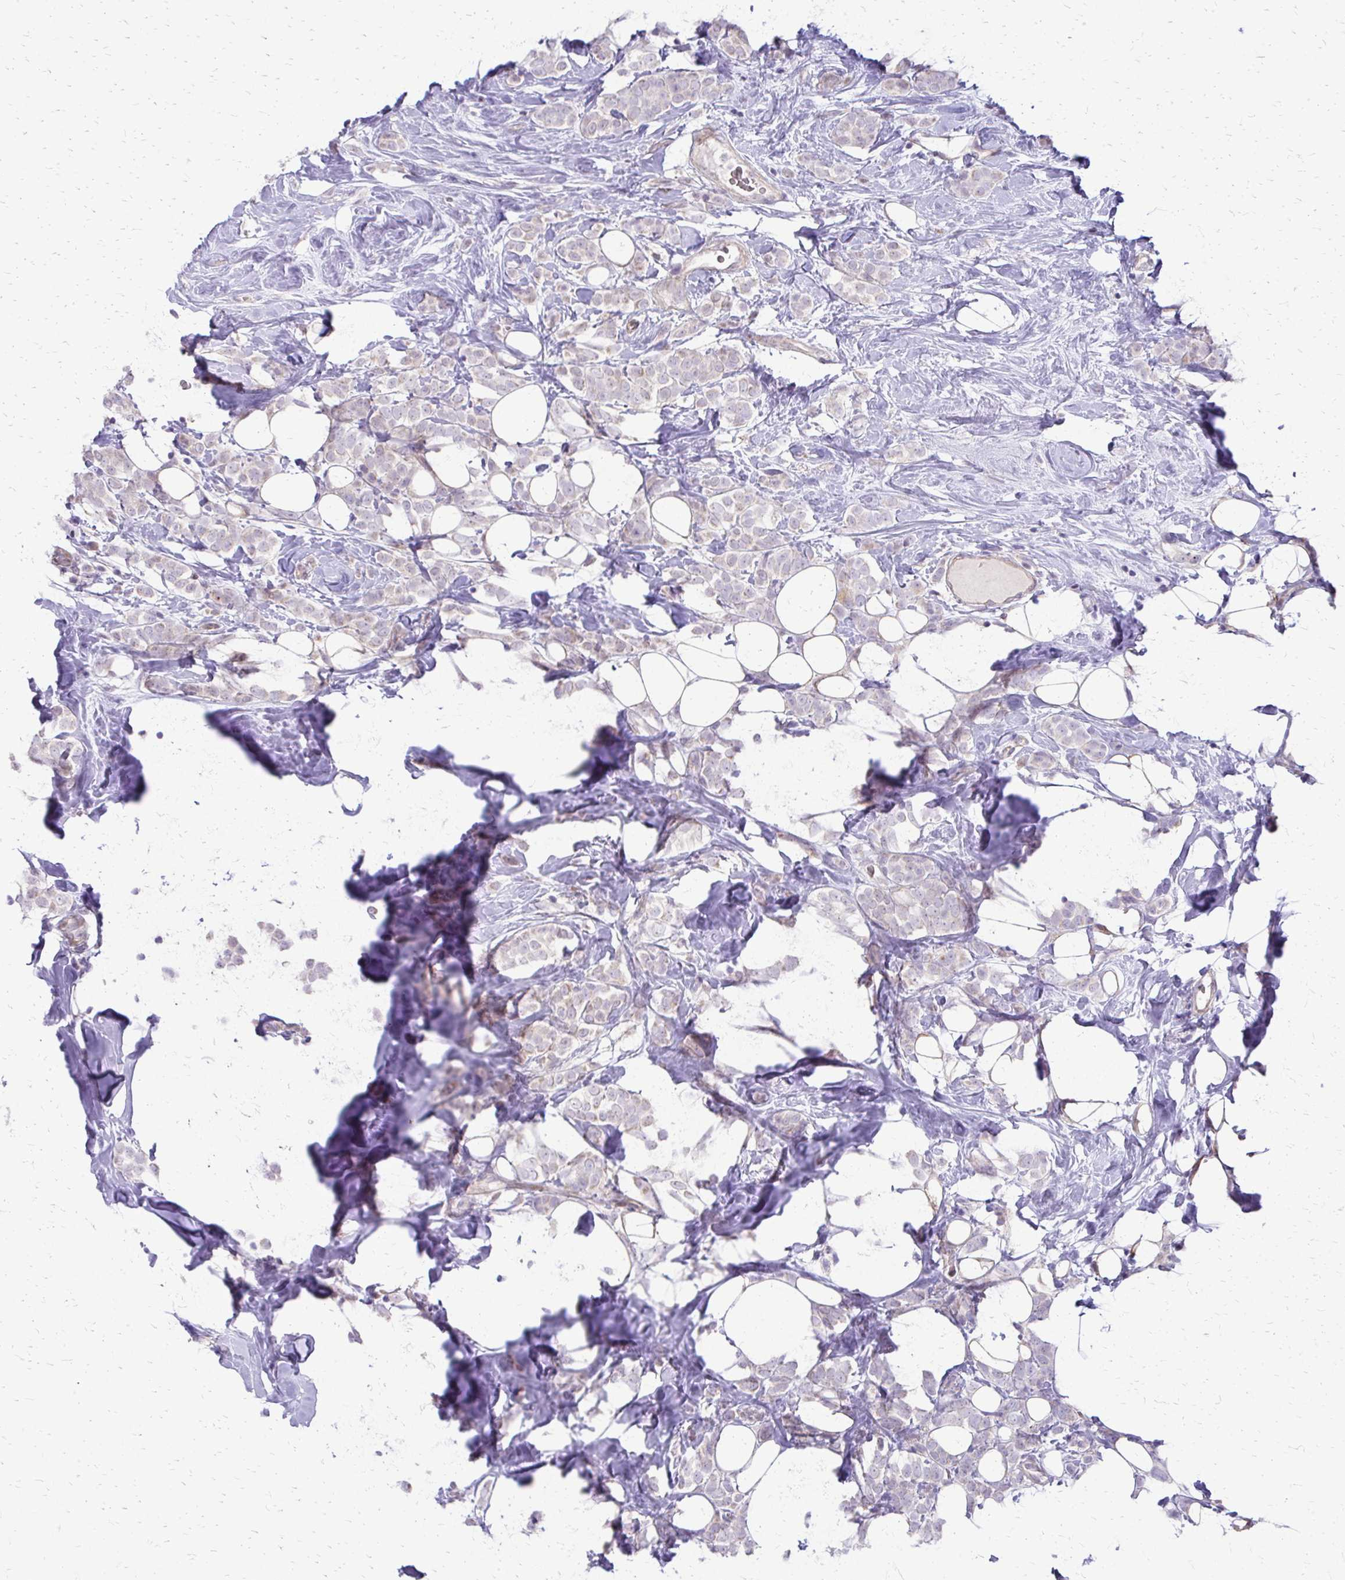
{"staining": {"intensity": "negative", "quantity": "none", "location": "none"}, "tissue": "breast cancer", "cell_type": "Tumor cells", "image_type": "cancer", "snomed": [{"axis": "morphology", "description": "Lobular carcinoma"}, {"axis": "topography", "description": "Breast"}], "caption": "Immunohistochemistry image of neoplastic tissue: human lobular carcinoma (breast) stained with DAB reveals no significant protein expression in tumor cells. The staining is performed using DAB (3,3'-diaminobenzidine) brown chromogen with nuclei counter-stained in using hematoxylin.", "gene": "PPDPFL", "patient": {"sex": "female", "age": 49}}